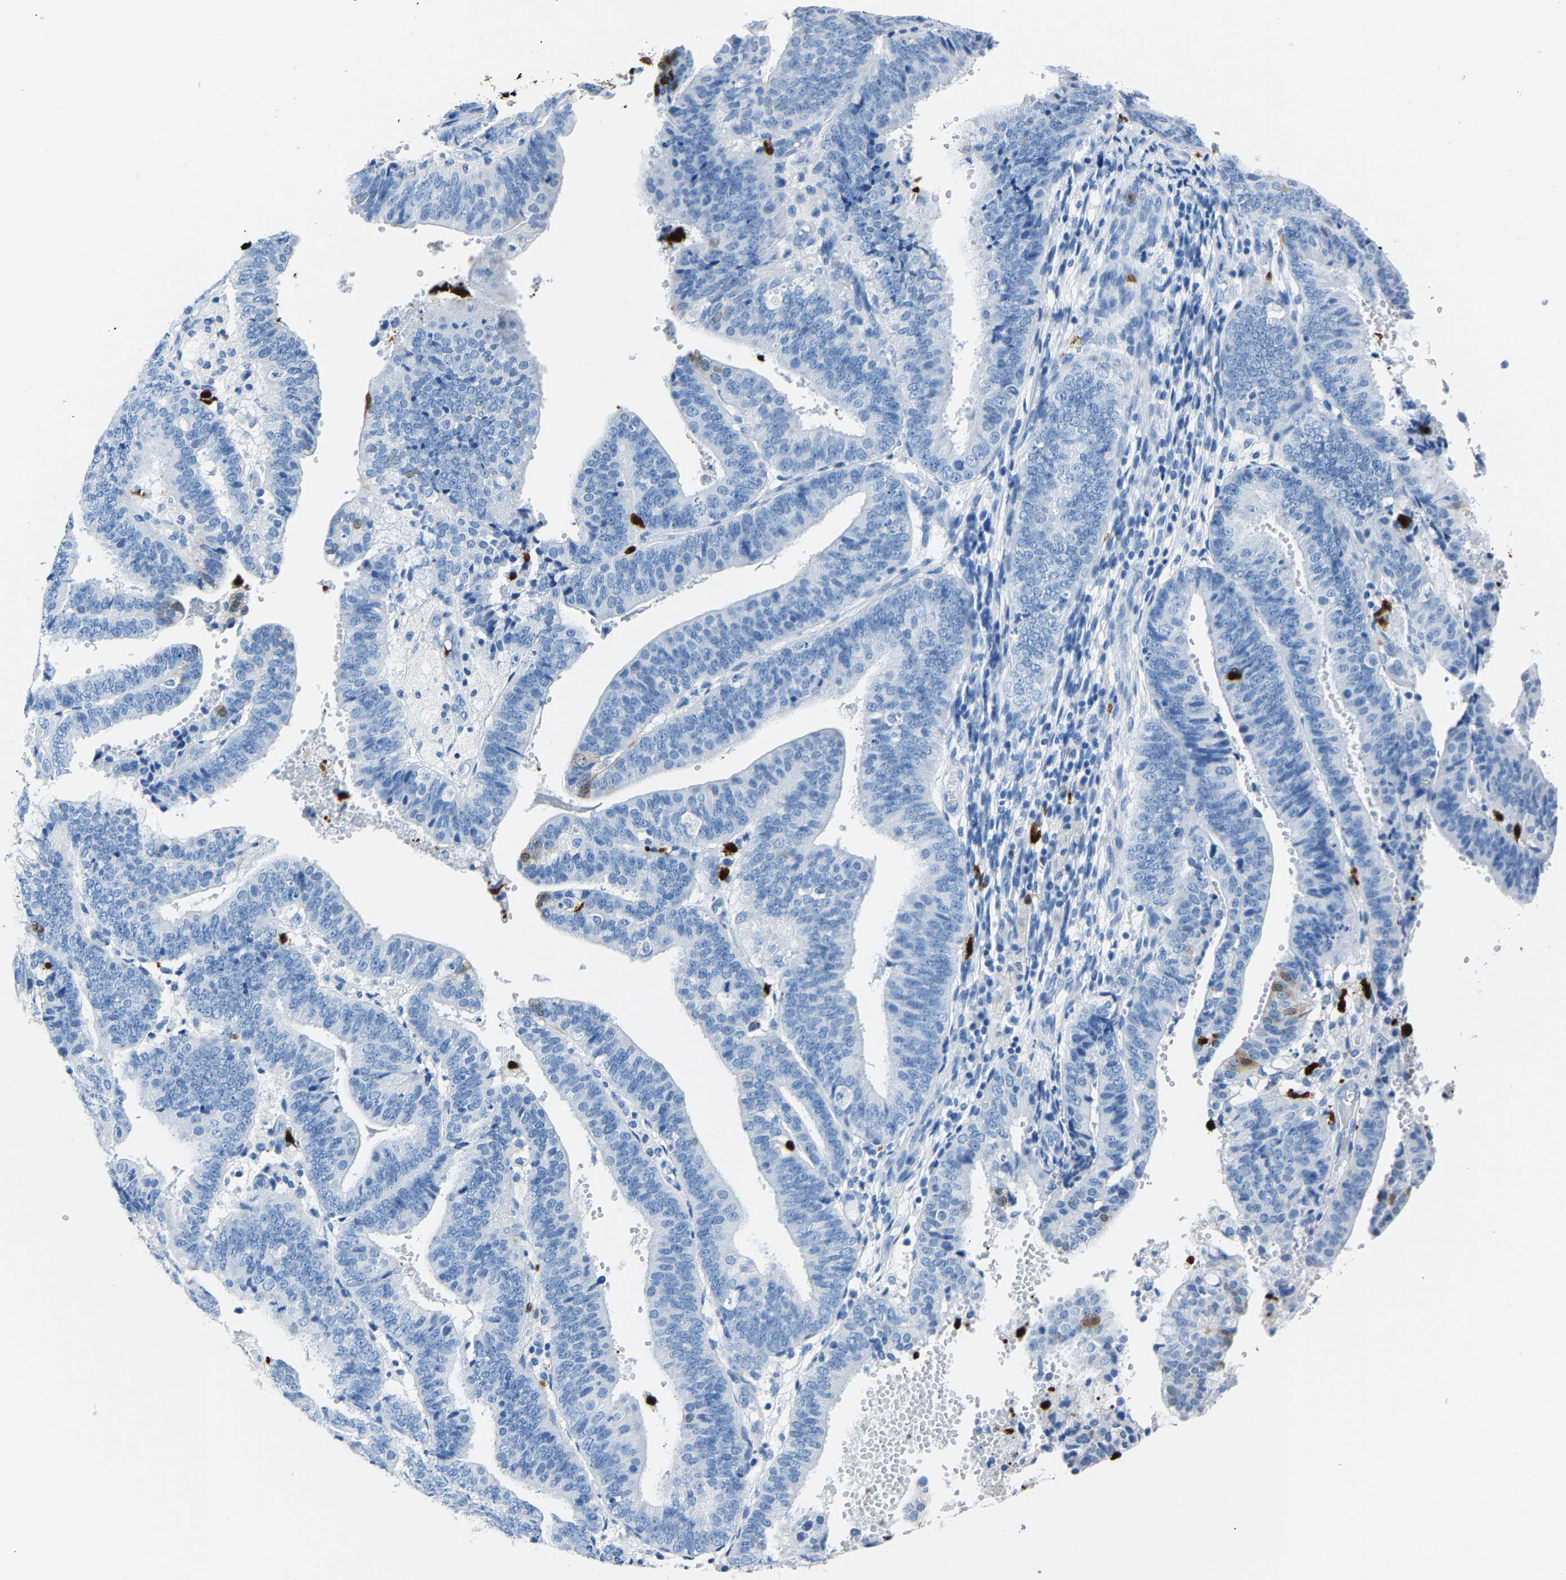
{"staining": {"intensity": "negative", "quantity": "none", "location": "none"}, "tissue": "endometrial cancer", "cell_type": "Tumor cells", "image_type": "cancer", "snomed": [{"axis": "morphology", "description": "Adenocarcinoma, NOS"}, {"axis": "topography", "description": "Endometrium"}], "caption": "Tumor cells show no significant positivity in endometrial adenocarcinoma.", "gene": "S100P", "patient": {"sex": "female", "age": 63}}